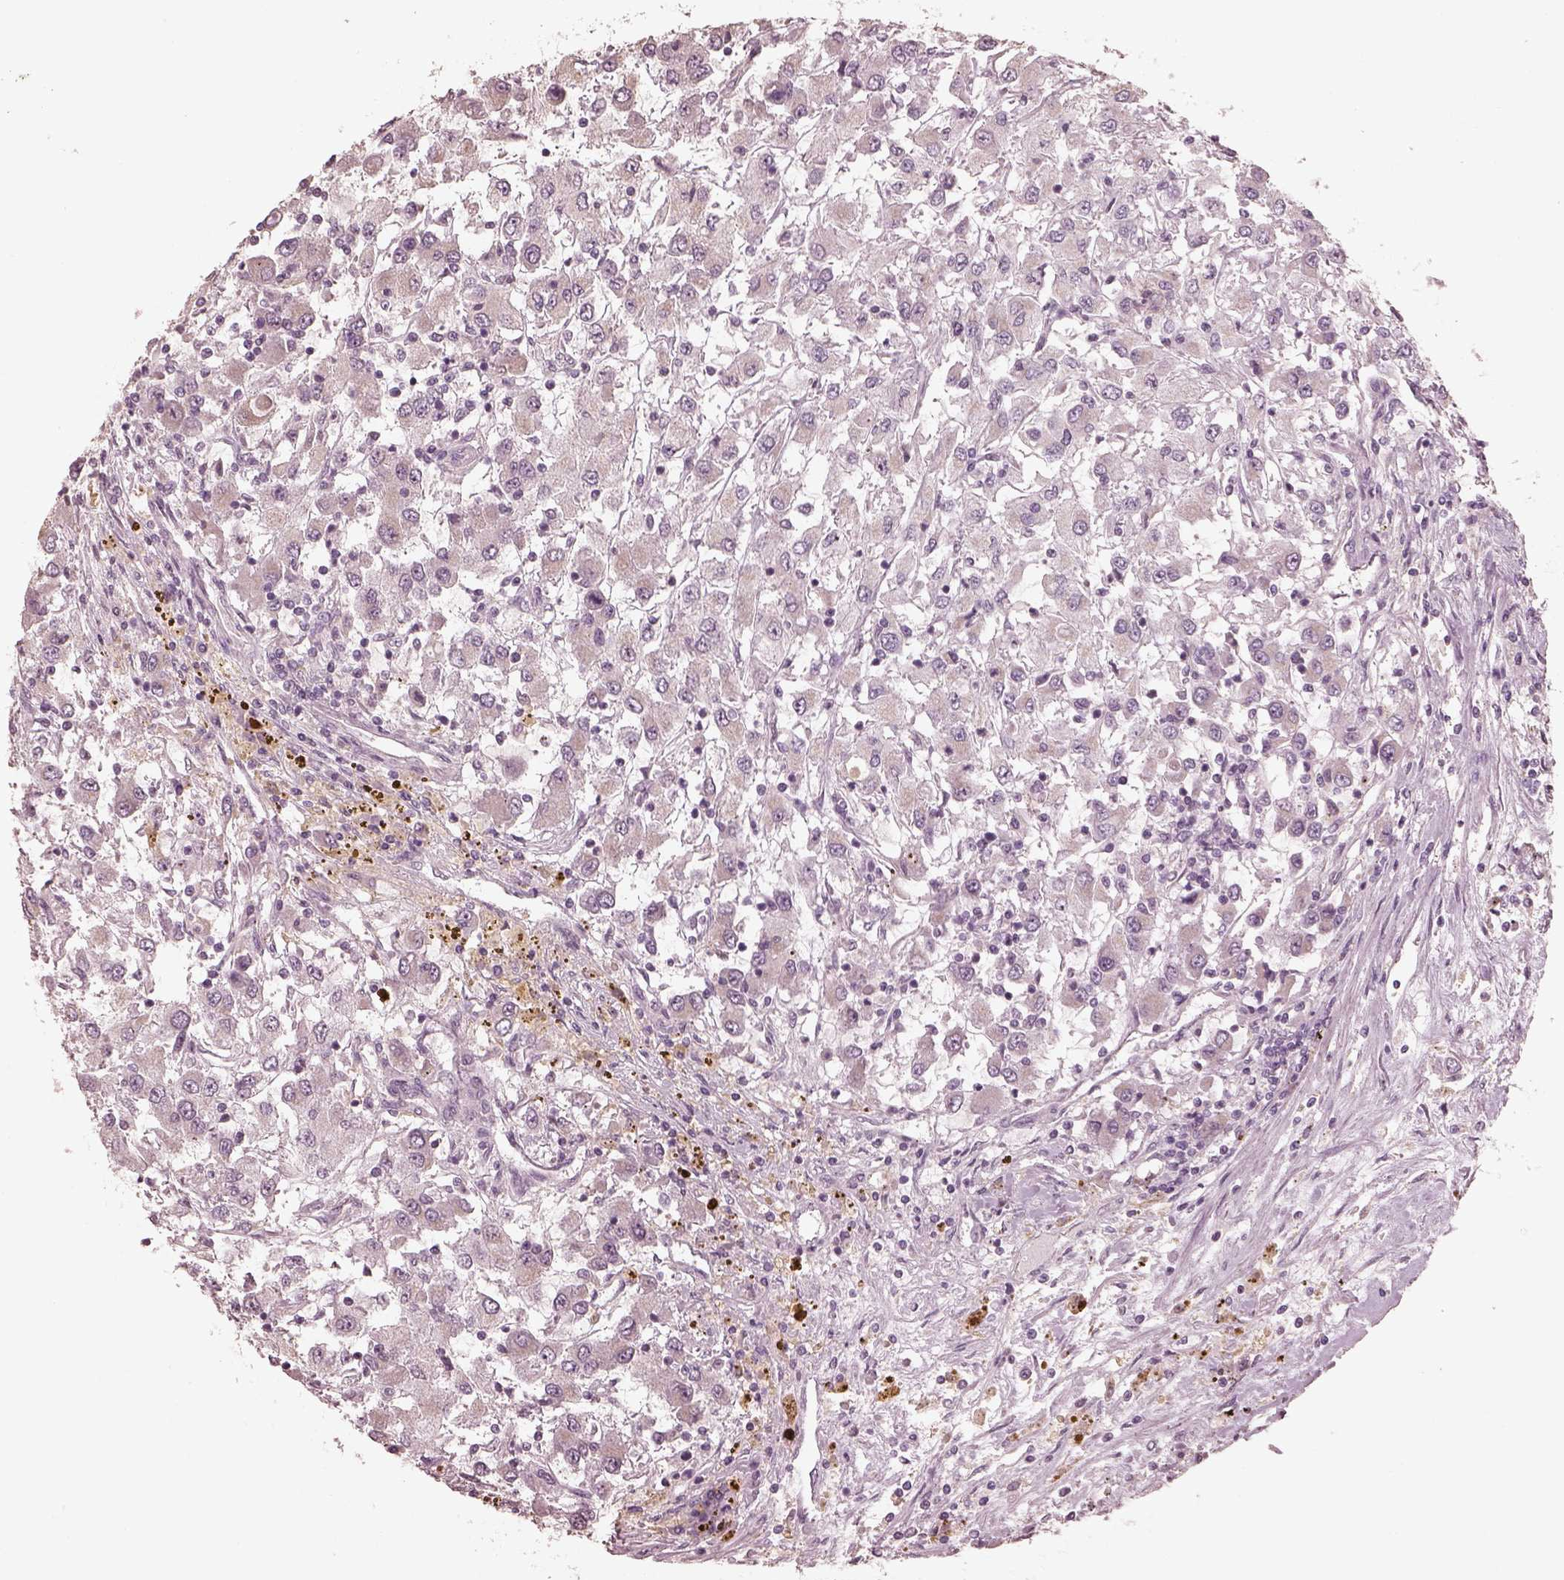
{"staining": {"intensity": "negative", "quantity": "none", "location": "none"}, "tissue": "renal cancer", "cell_type": "Tumor cells", "image_type": "cancer", "snomed": [{"axis": "morphology", "description": "Adenocarcinoma, NOS"}, {"axis": "topography", "description": "Kidney"}], "caption": "High power microscopy histopathology image of an IHC image of renal cancer, revealing no significant expression in tumor cells.", "gene": "SLC25A46", "patient": {"sex": "female", "age": 67}}